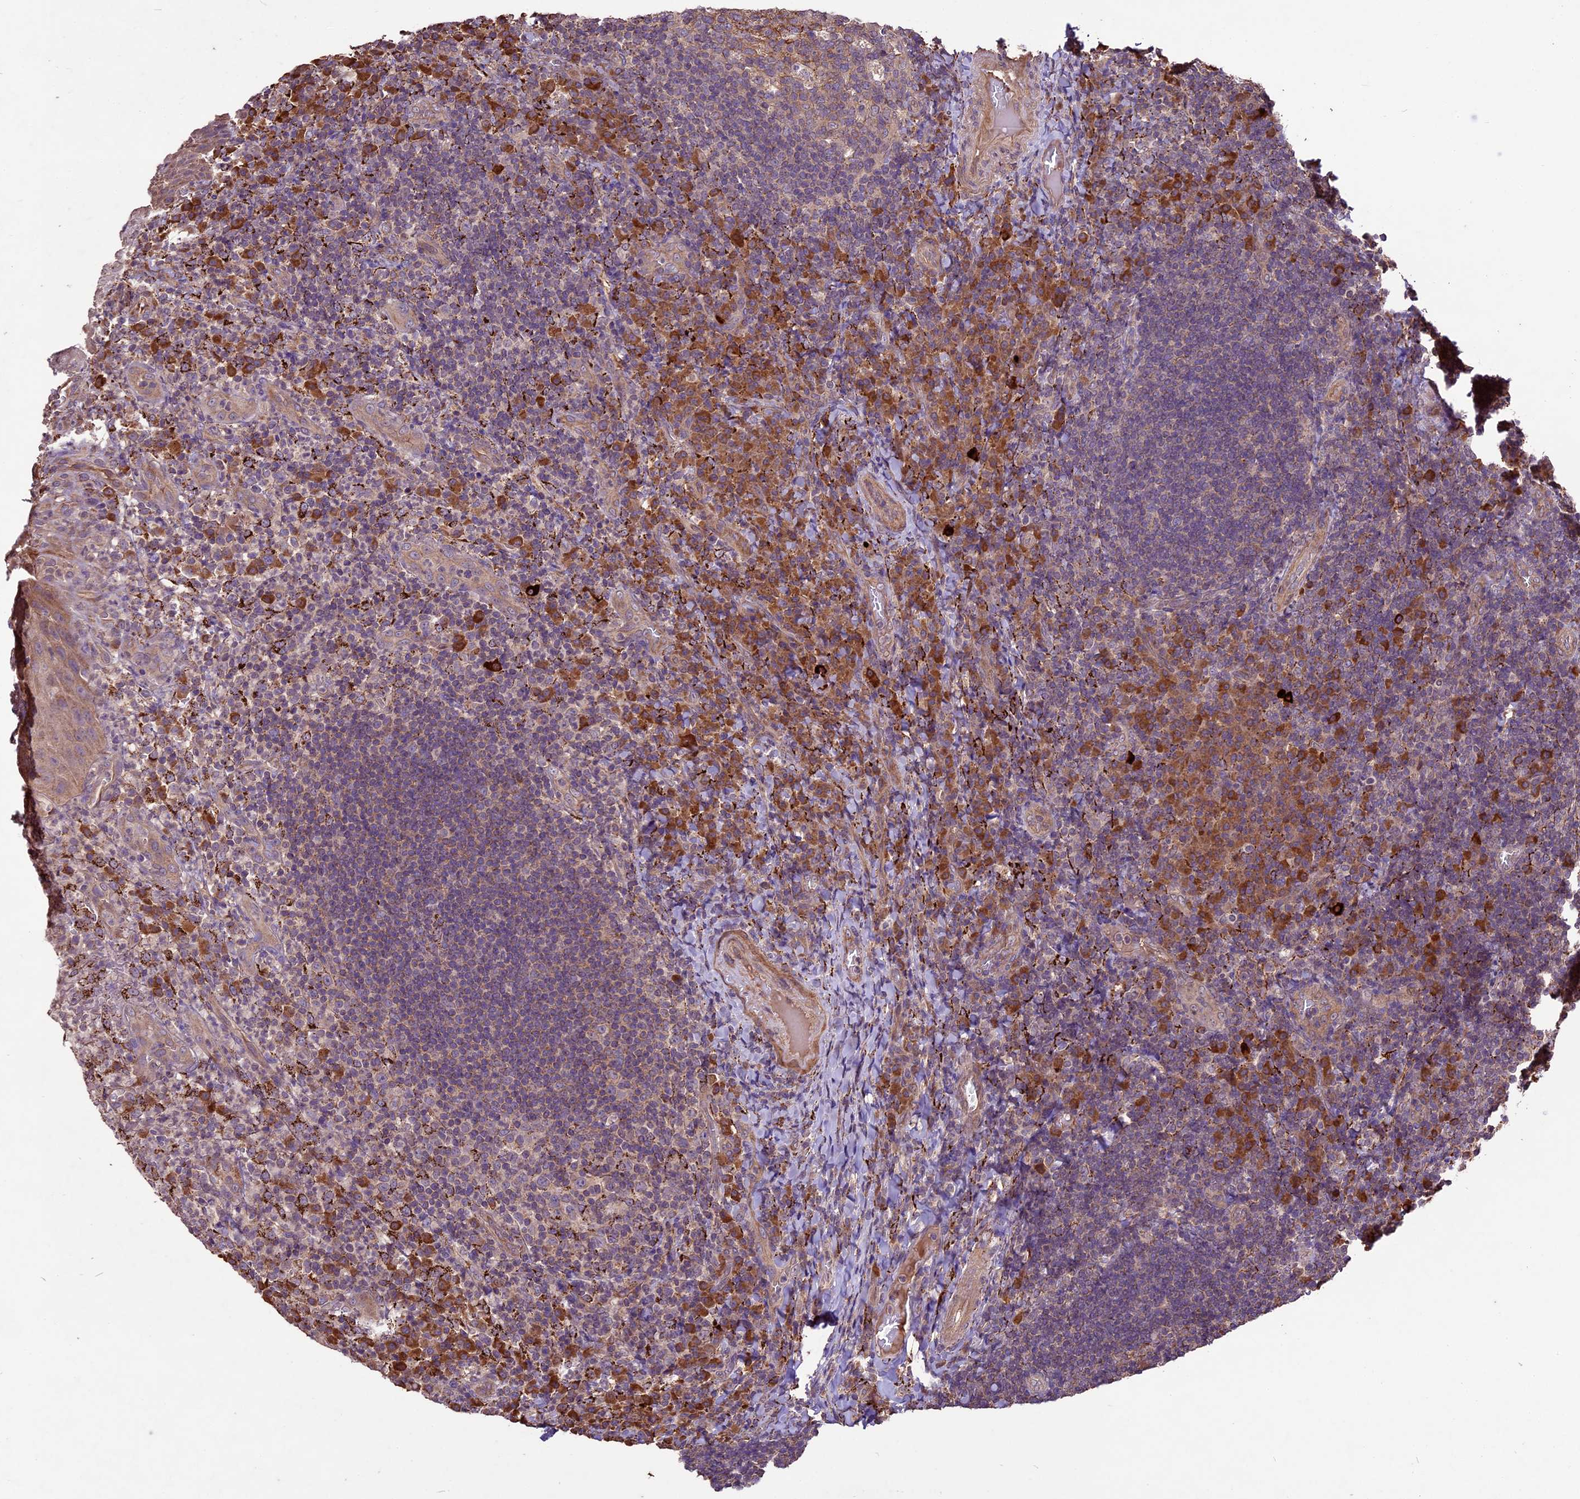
{"staining": {"intensity": "strong", "quantity": "25%-75%", "location": "cytoplasmic/membranous"}, "tissue": "tonsil", "cell_type": "Germinal center cells", "image_type": "normal", "snomed": [{"axis": "morphology", "description": "Normal tissue, NOS"}, {"axis": "topography", "description": "Tonsil"}], "caption": "DAB (3,3'-diaminobenzidine) immunohistochemical staining of normal tonsil demonstrates strong cytoplasmic/membranous protein positivity in about 25%-75% of germinal center cells. (Stains: DAB in brown, nuclei in blue, Microscopy: brightfield microscopy at high magnification).", "gene": "CRLF1", "patient": {"sex": "male", "age": 17}}